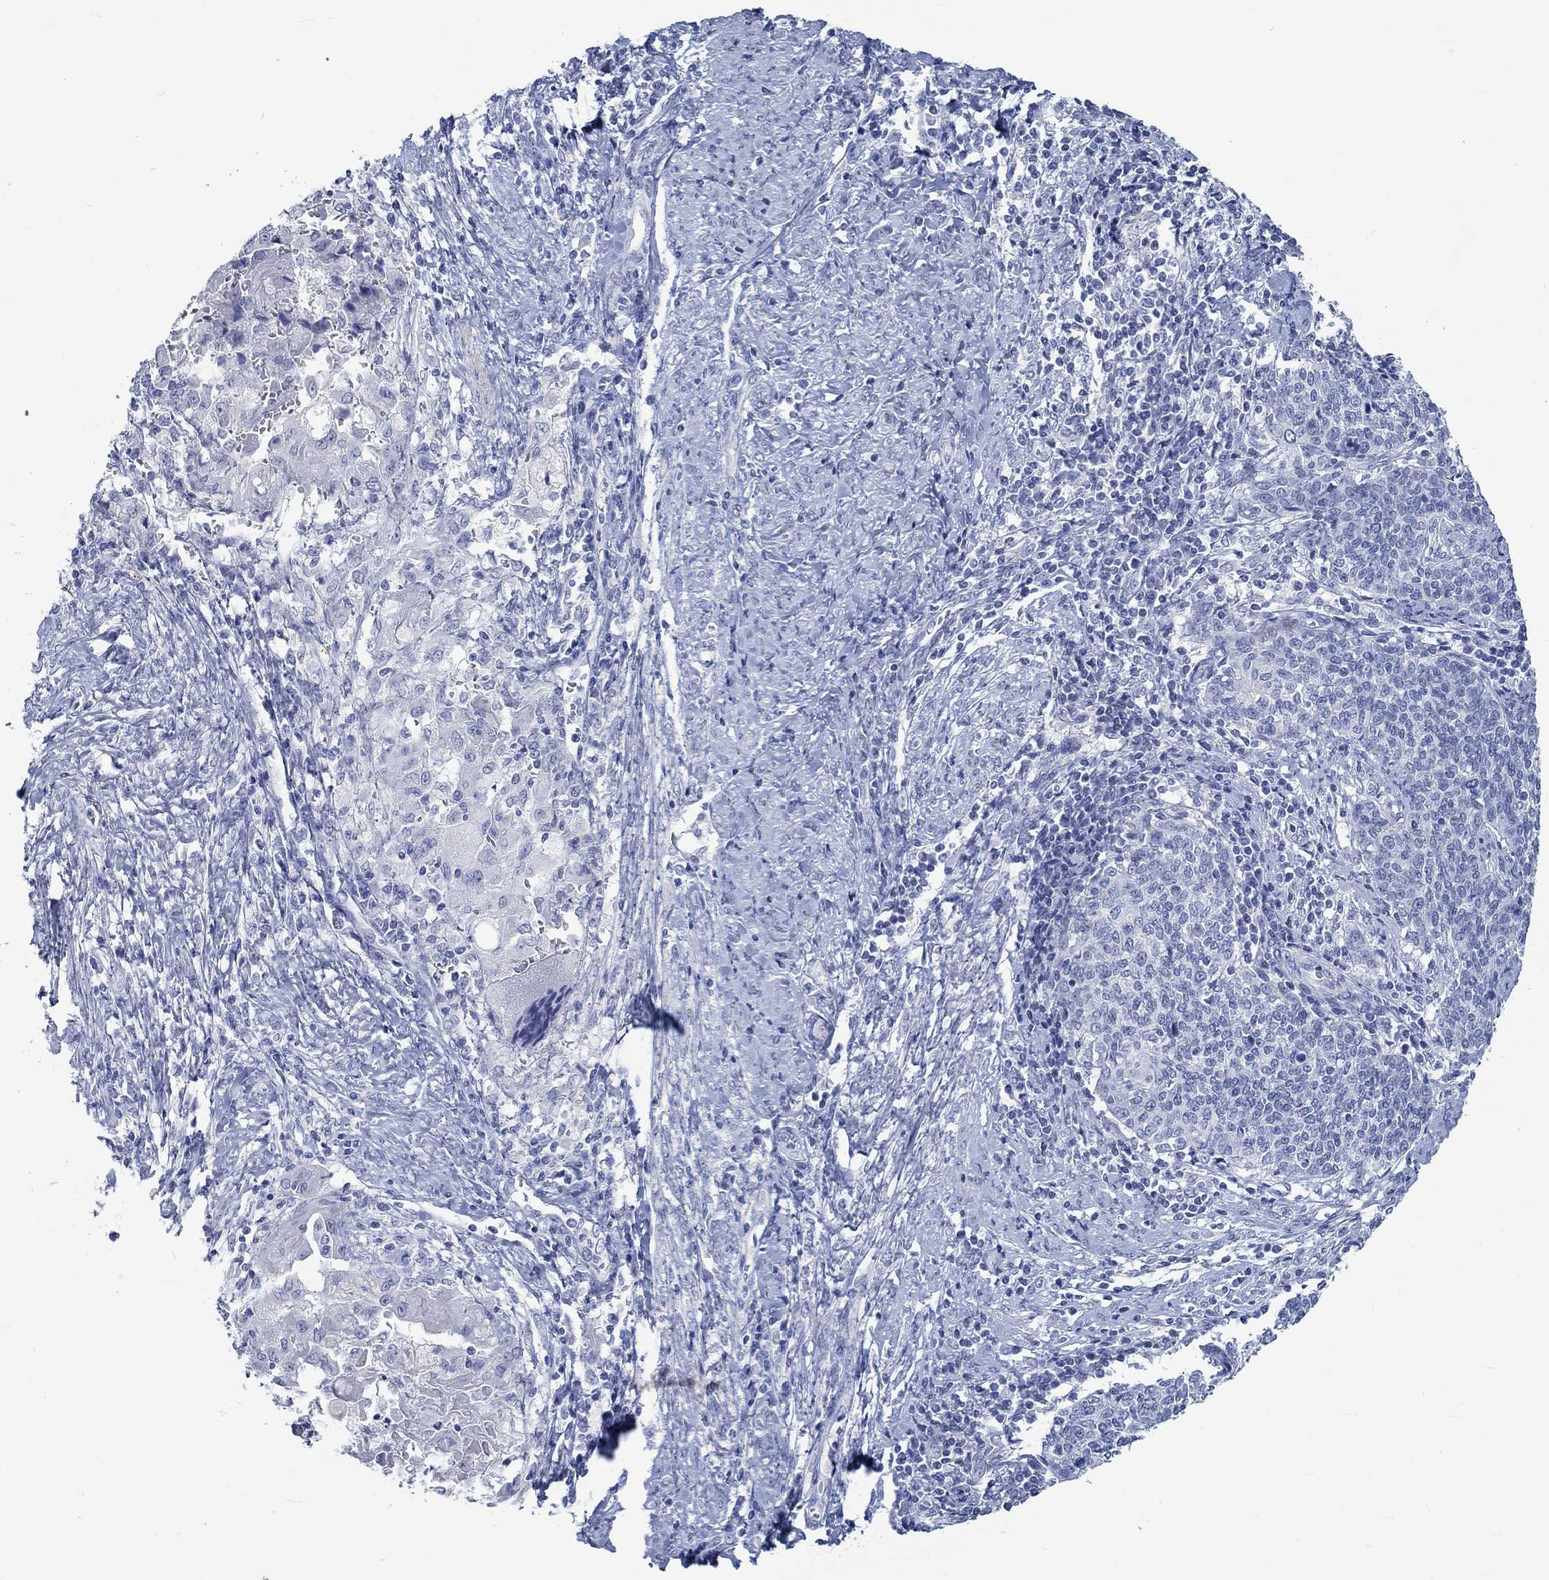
{"staining": {"intensity": "negative", "quantity": "none", "location": "none"}, "tissue": "cervical cancer", "cell_type": "Tumor cells", "image_type": "cancer", "snomed": [{"axis": "morphology", "description": "Squamous cell carcinoma, NOS"}, {"axis": "topography", "description": "Cervix"}], "caption": "A micrograph of human cervical squamous cell carcinoma is negative for staining in tumor cells.", "gene": "C4orf47", "patient": {"sex": "female", "age": 39}}